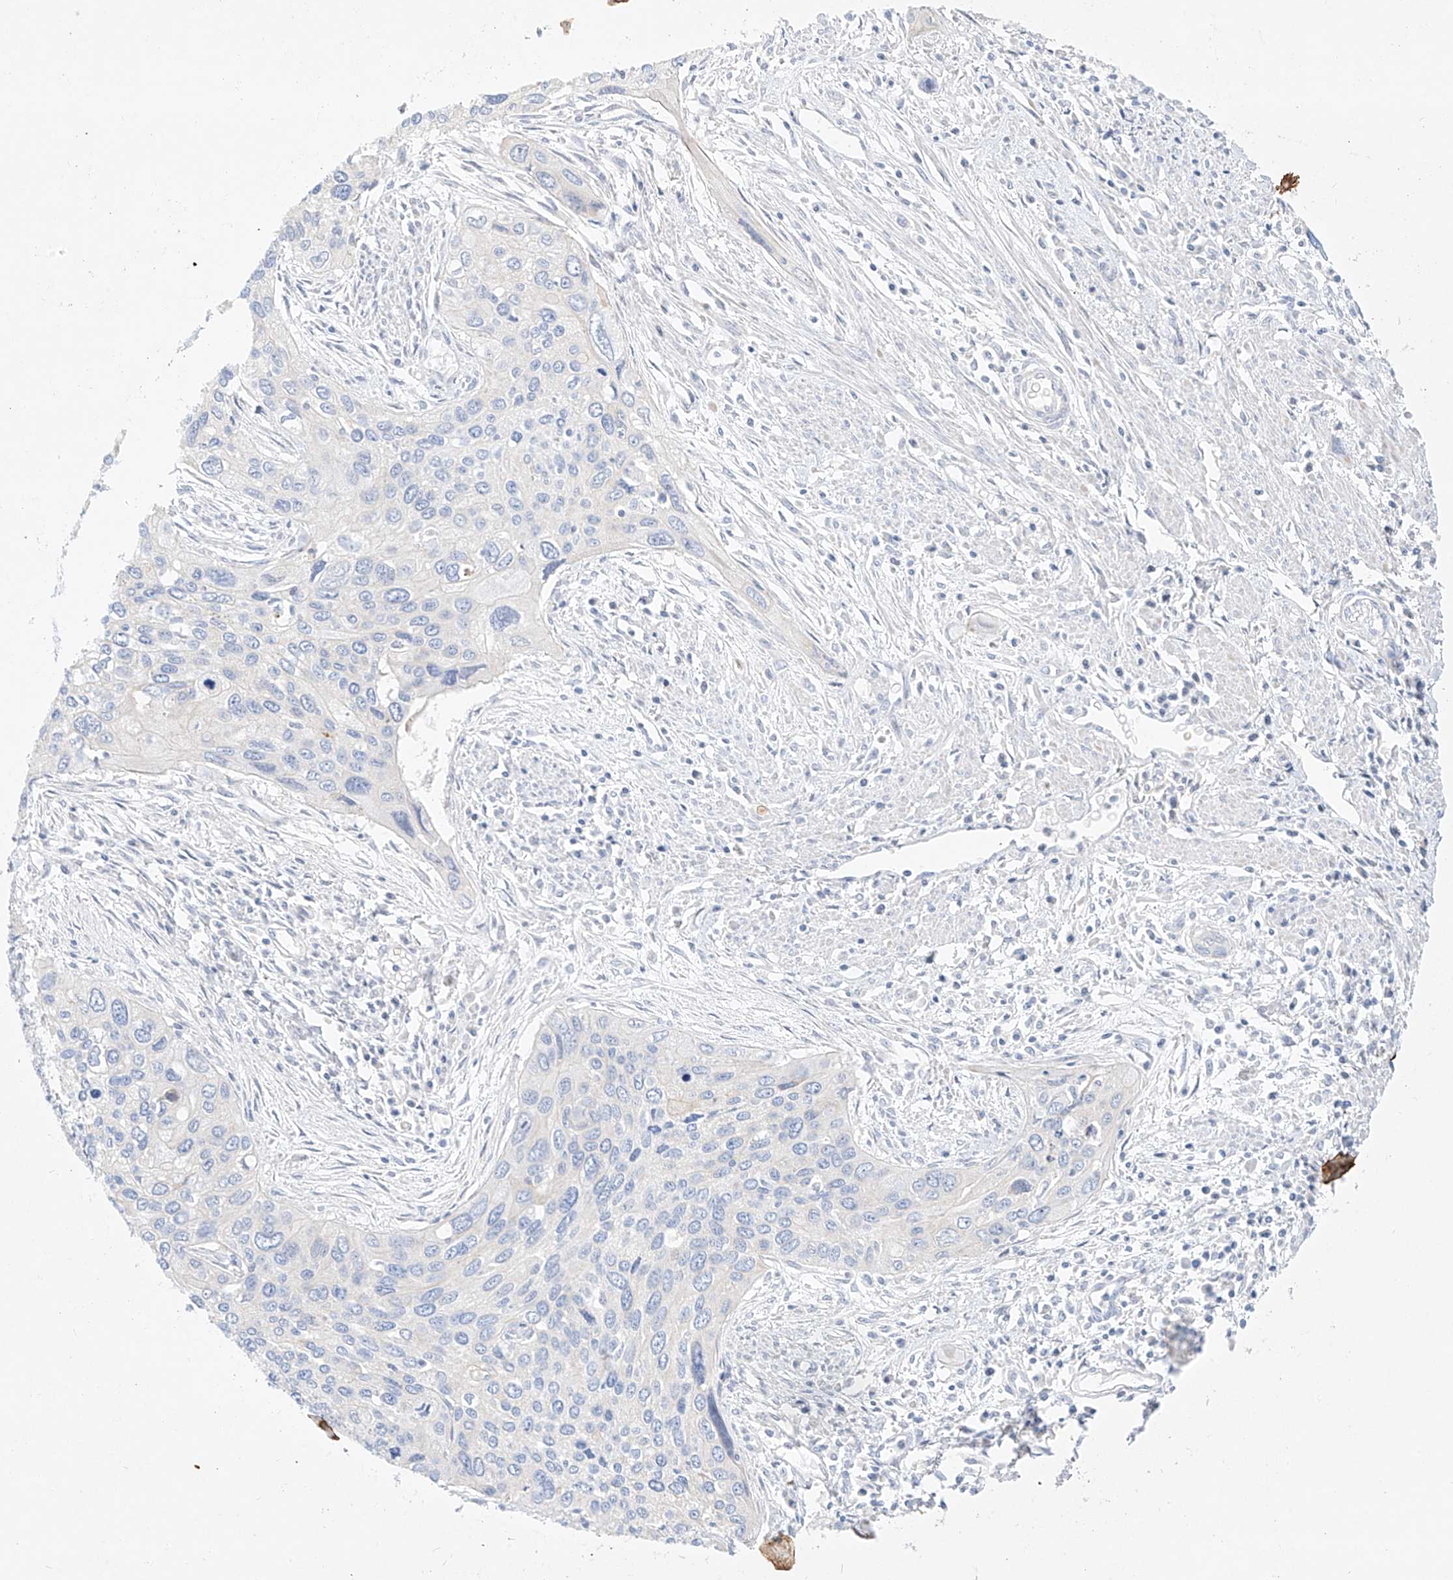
{"staining": {"intensity": "negative", "quantity": "none", "location": "none"}, "tissue": "cervical cancer", "cell_type": "Tumor cells", "image_type": "cancer", "snomed": [{"axis": "morphology", "description": "Squamous cell carcinoma, NOS"}, {"axis": "topography", "description": "Cervix"}], "caption": "Immunohistochemistry (IHC) of squamous cell carcinoma (cervical) demonstrates no expression in tumor cells. (Brightfield microscopy of DAB immunohistochemistry (IHC) at high magnification).", "gene": "SNU13", "patient": {"sex": "female", "age": 55}}